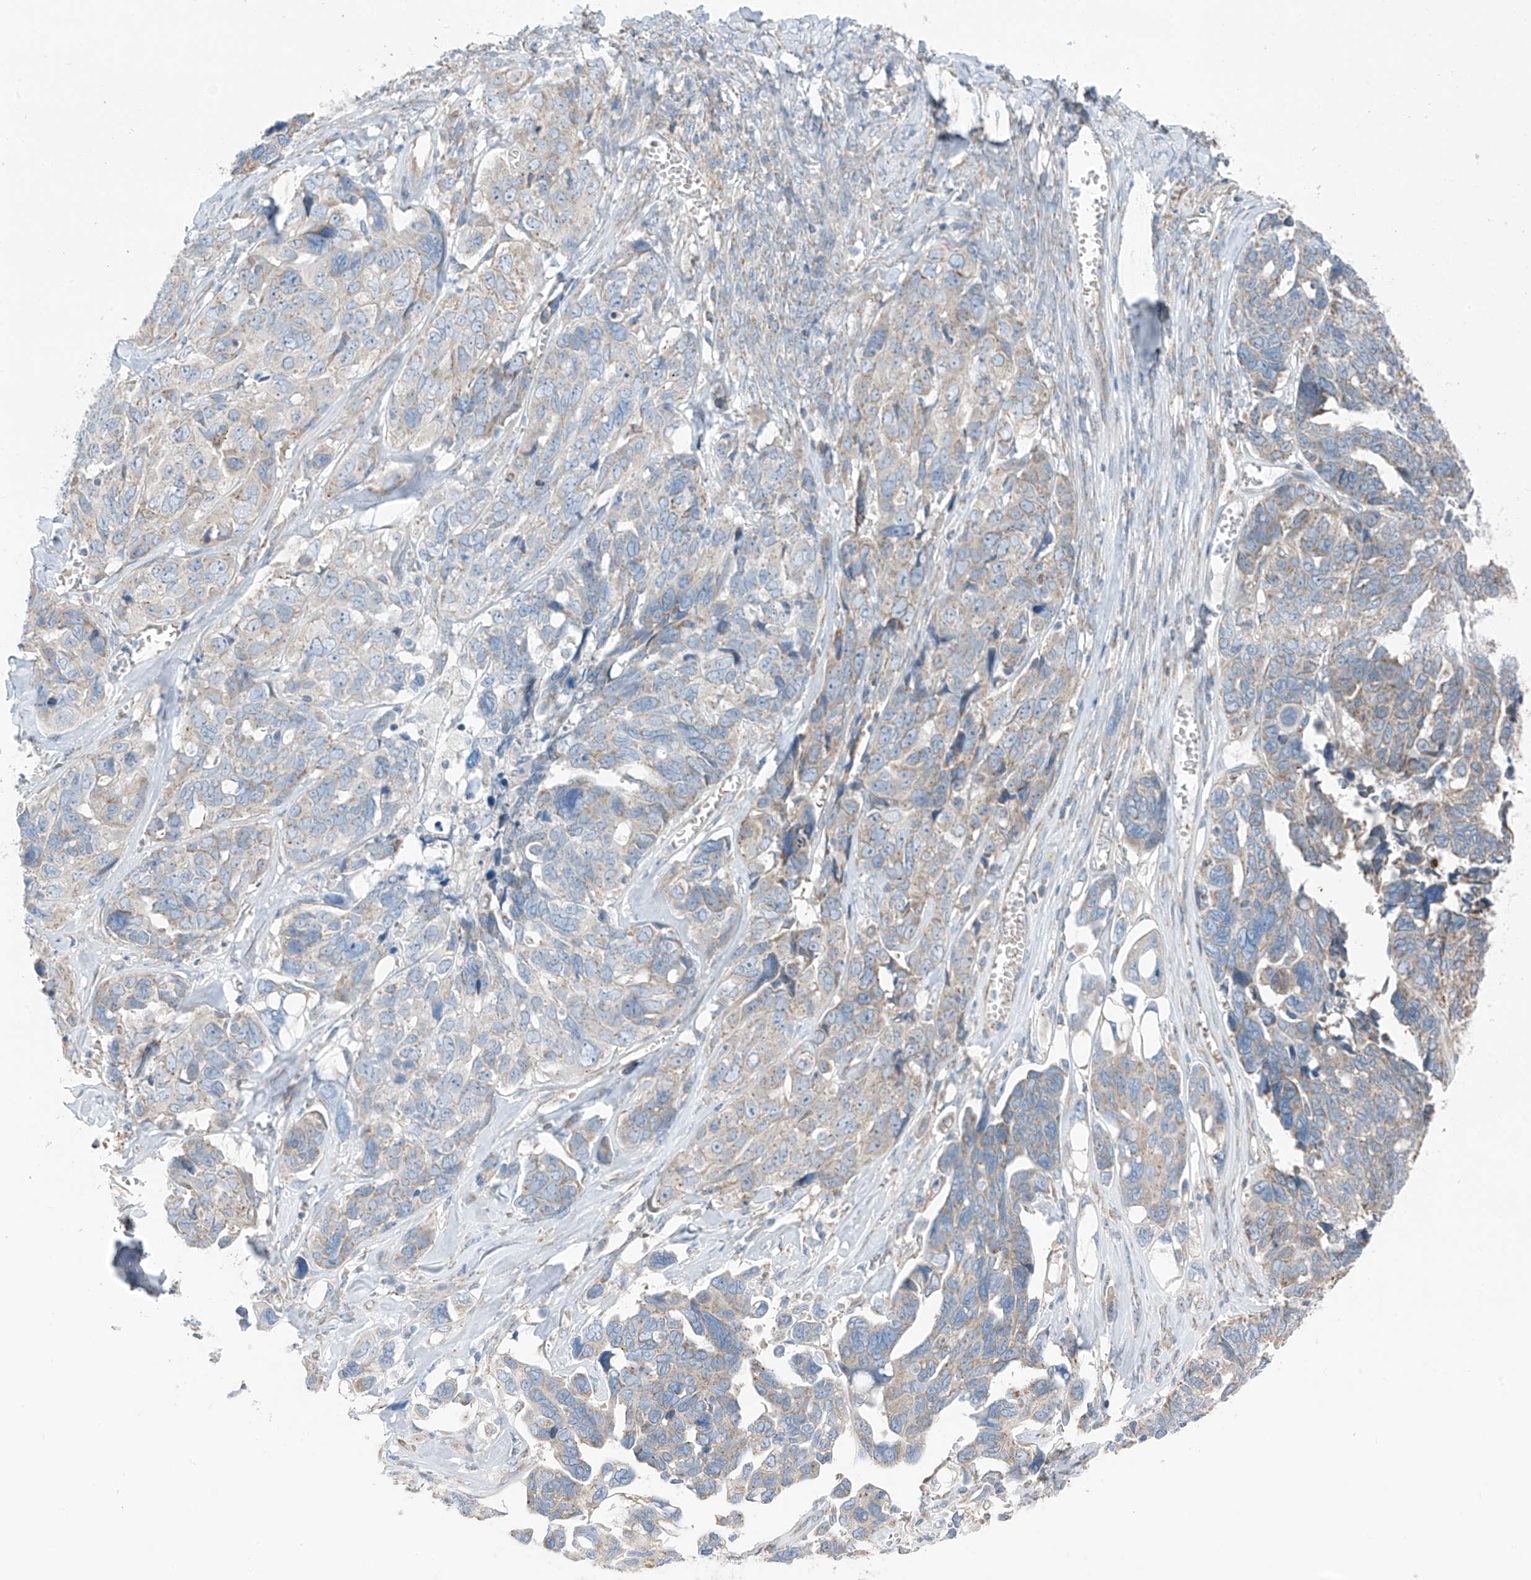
{"staining": {"intensity": "weak", "quantity": "25%-75%", "location": "cytoplasmic/membranous"}, "tissue": "ovarian cancer", "cell_type": "Tumor cells", "image_type": "cancer", "snomed": [{"axis": "morphology", "description": "Cystadenocarcinoma, serous, NOS"}, {"axis": "topography", "description": "Ovary"}], "caption": "Immunohistochemistry of ovarian cancer (serous cystadenocarcinoma) reveals low levels of weak cytoplasmic/membranous expression in about 25%-75% of tumor cells.", "gene": "EOMES", "patient": {"sex": "female", "age": 79}}